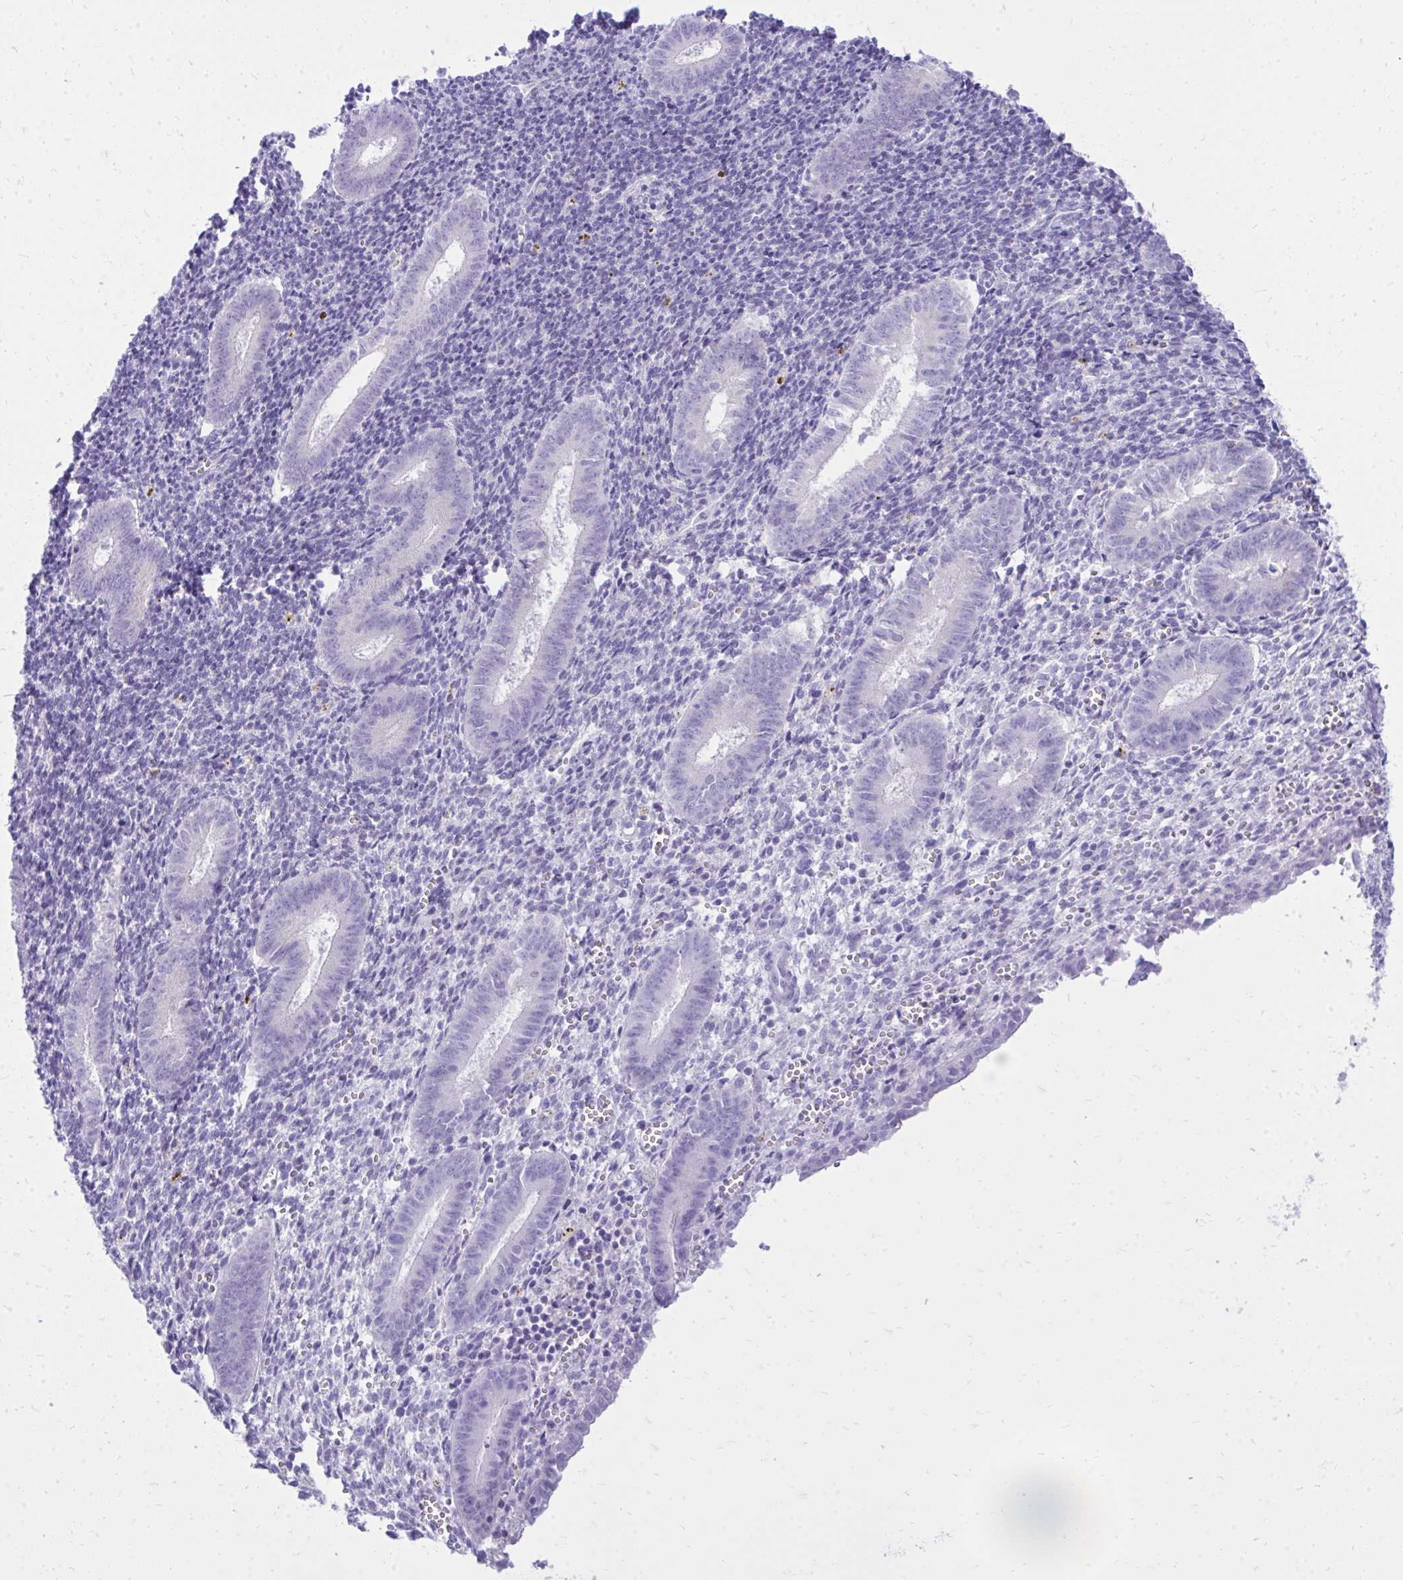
{"staining": {"intensity": "negative", "quantity": "none", "location": "none"}, "tissue": "endometrium", "cell_type": "Cells in endometrial stroma", "image_type": "normal", "snomed": [{"axis": "morphology", "description": "Normal tissue, NOS"}, {"axis": "topography", "description": "Endometrium"}], "caption": "Cells in endometrial stroma are negative for brown protein staining in benign endometrium. (Stains: DAB immunohistochemistry (IHC) with hematoxylin counter stain, Microscopy: brightfield microscopy at high magnification).", "gene": "ANKDD1B", "patient": {"sex": "female", "age": 25}}